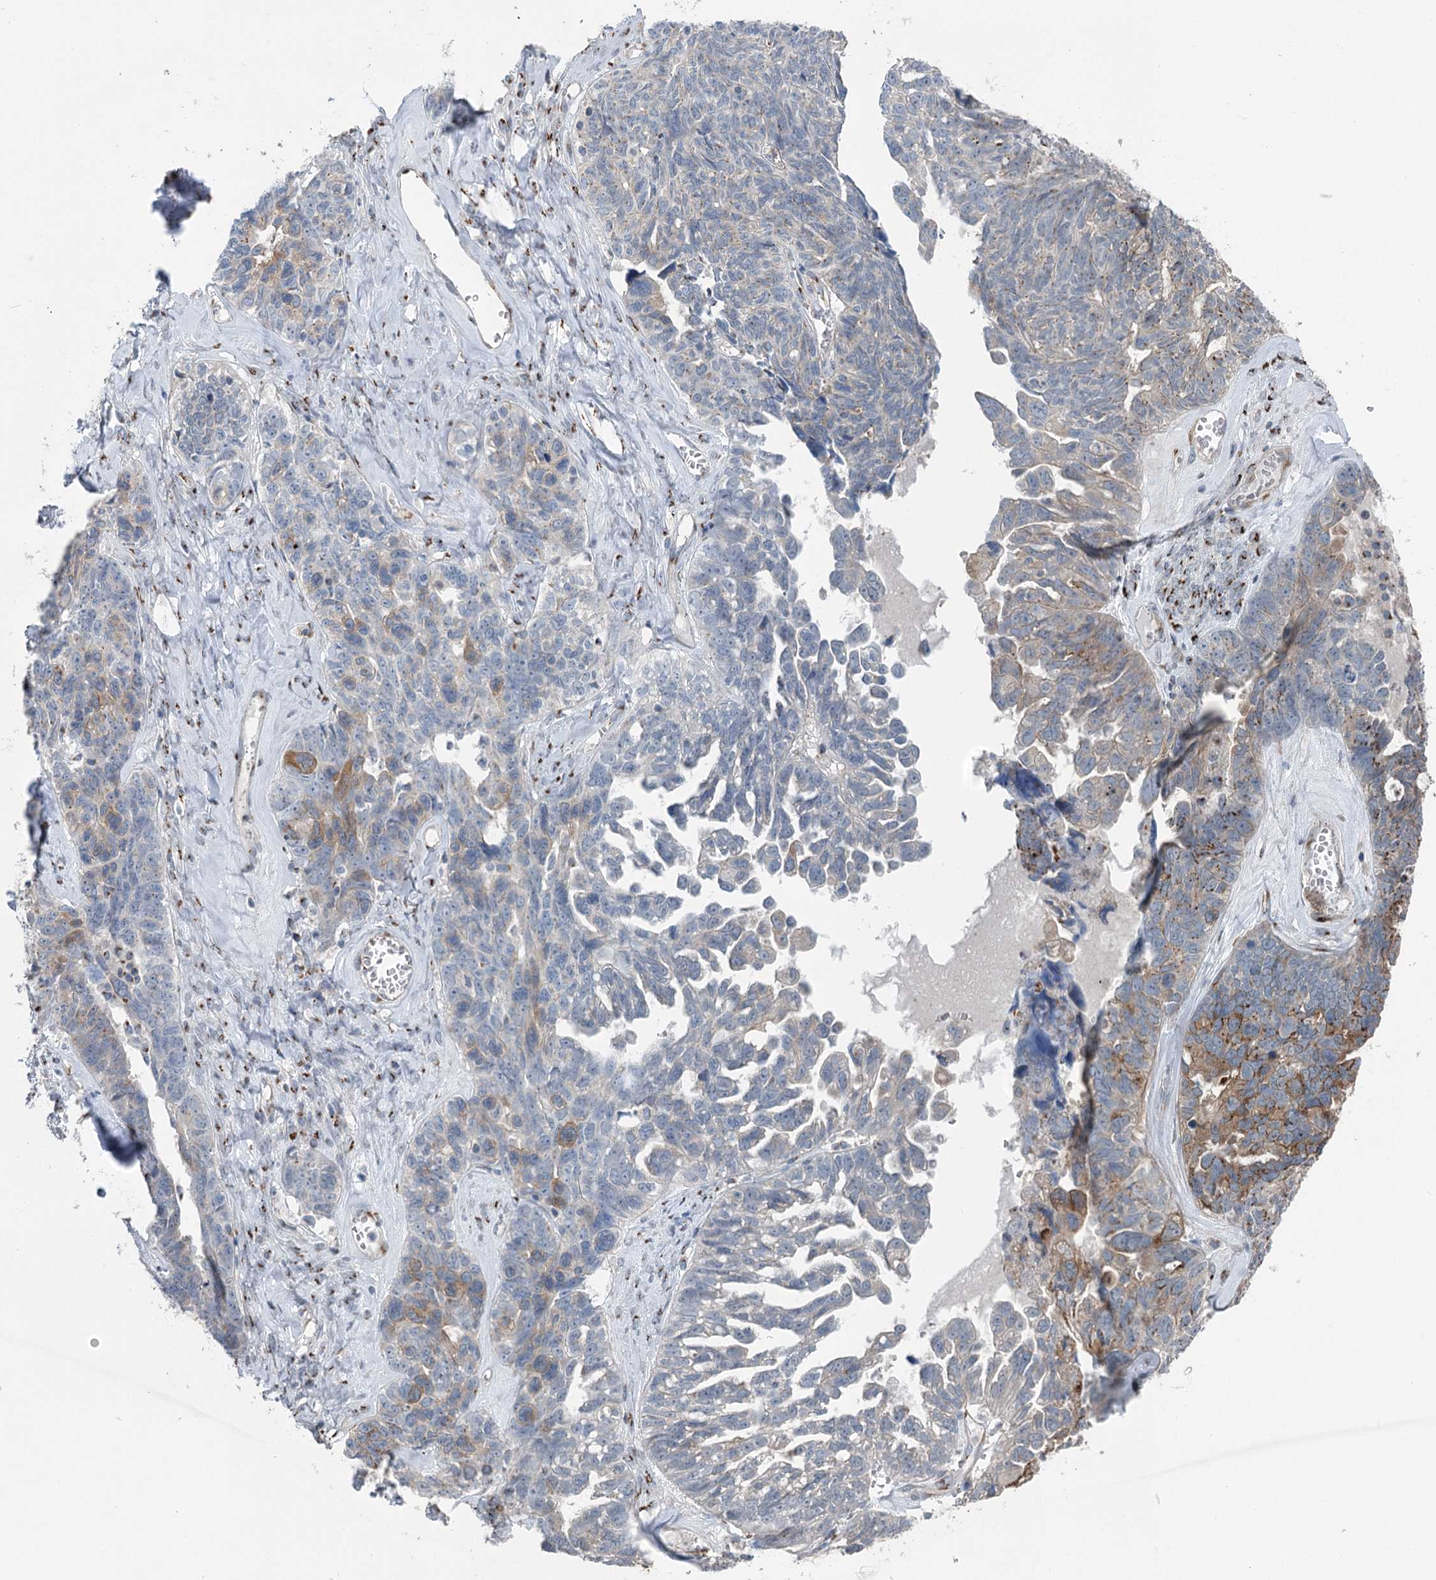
{"staining": {"intensity": "moderate", "quantity": "<25%", "location": "cytoplasmic/membranous"}, "tissue": "ovarian cancer", "cell_type": "Tumor cells", "image_type": "cancer", "snomed": [{"axis": "morphology", "description": "Cystadenocarcinoma, serous, NOS"}, {"axis": "topography", "description": "Ovary"}], "caption": "Ovarian cancer (serous cystadenocarcinoma) stained with immunohistochemistry demonstrates moderate cytoplasmic/membranous staining in about <25% of tumor cells. The protein is stained brown, and the nuclei are stained in blue (DAB (3,3'-diaminobenzidine) IHC with brightfield microscopy, high magnification).", "gene": "ITIH5", "patient": {"sex": "female", "age": 79}}